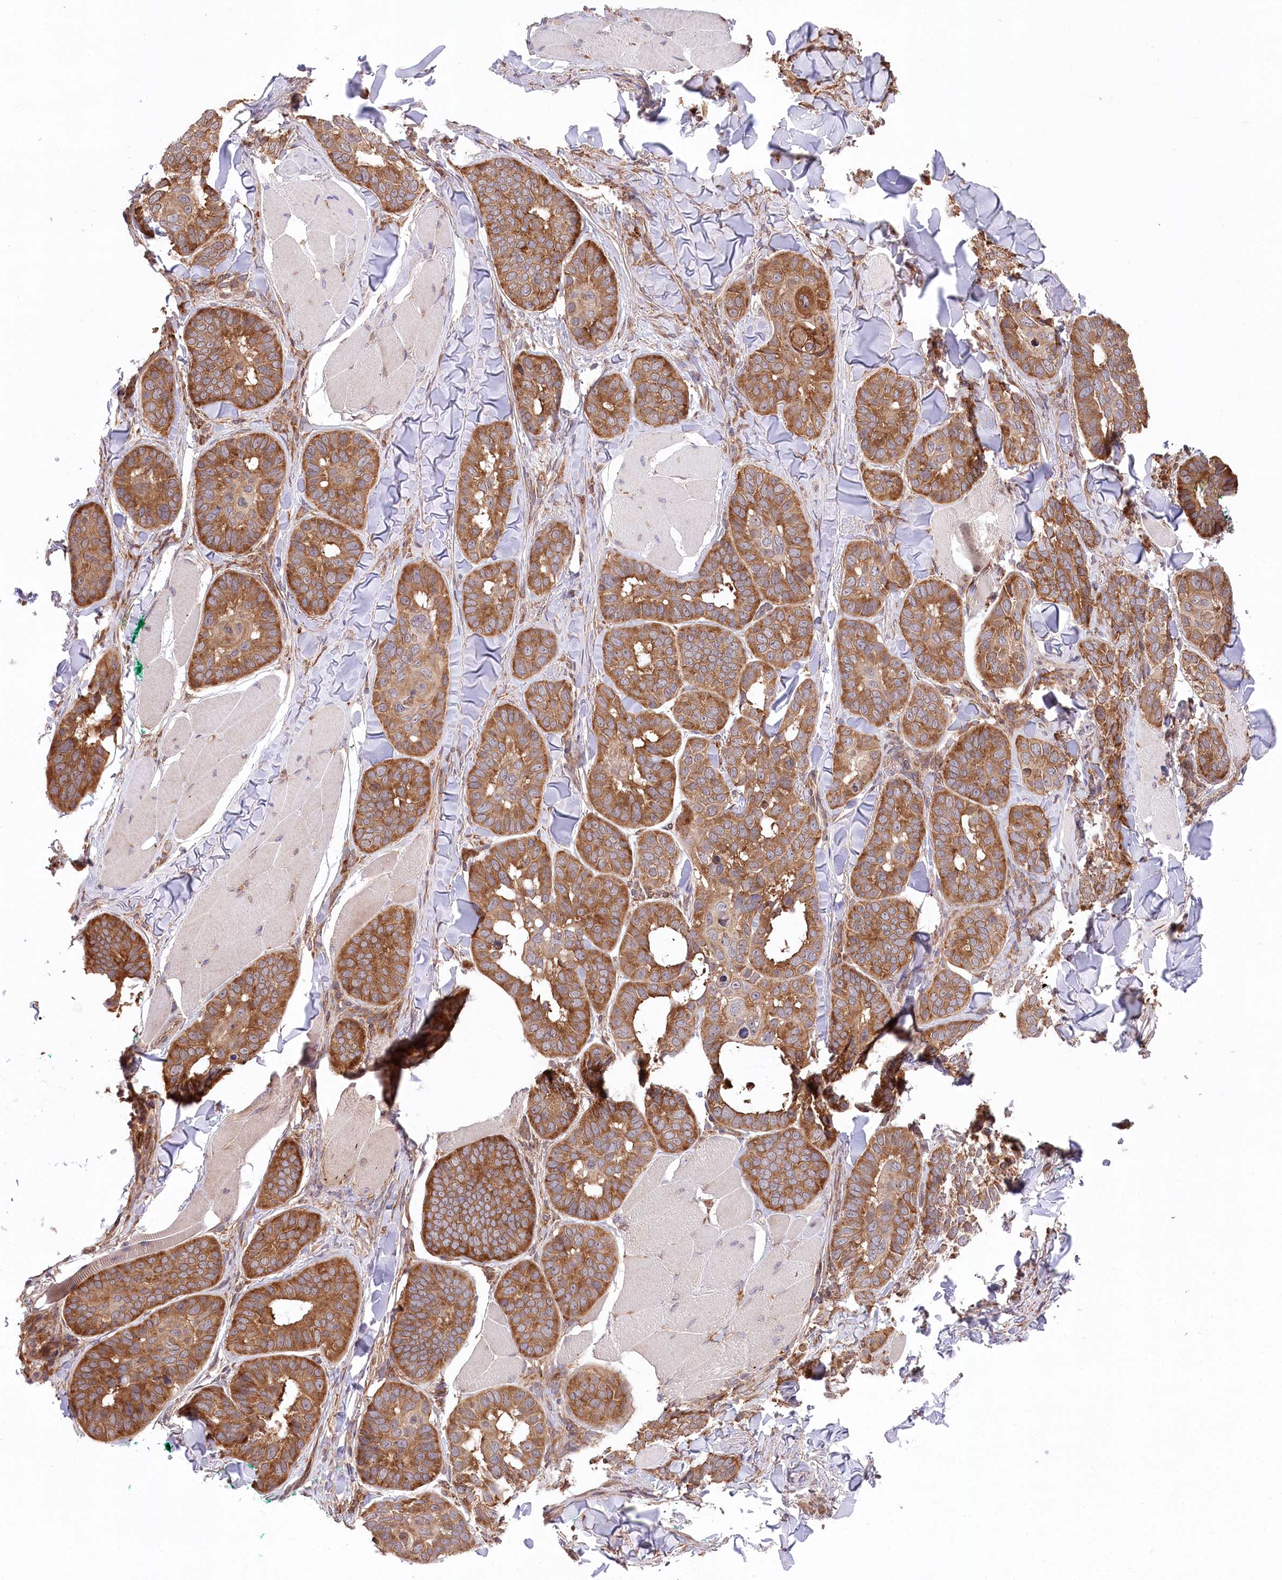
{"staining": {"intensity": "moderate", "quantity": ">75%", "location": "cytoplasmic/membranous"}, "tissue": "skin cancer", "cell_type": "Tumor cells", "image_type": "cancer", "snomed": [{"axis": "morphology", "description": "Basal cell carcinoma"}, {"axis": "topography", "description": "Skin"}], "caption": "Skin cancer tissue displays moderate cytoplasmic/membranous expression in about >75% of tumor cells, visualized by immunohistochemistry.", "gene": "PPP1R21", "patient": {"sex": "male", "age": 62}}